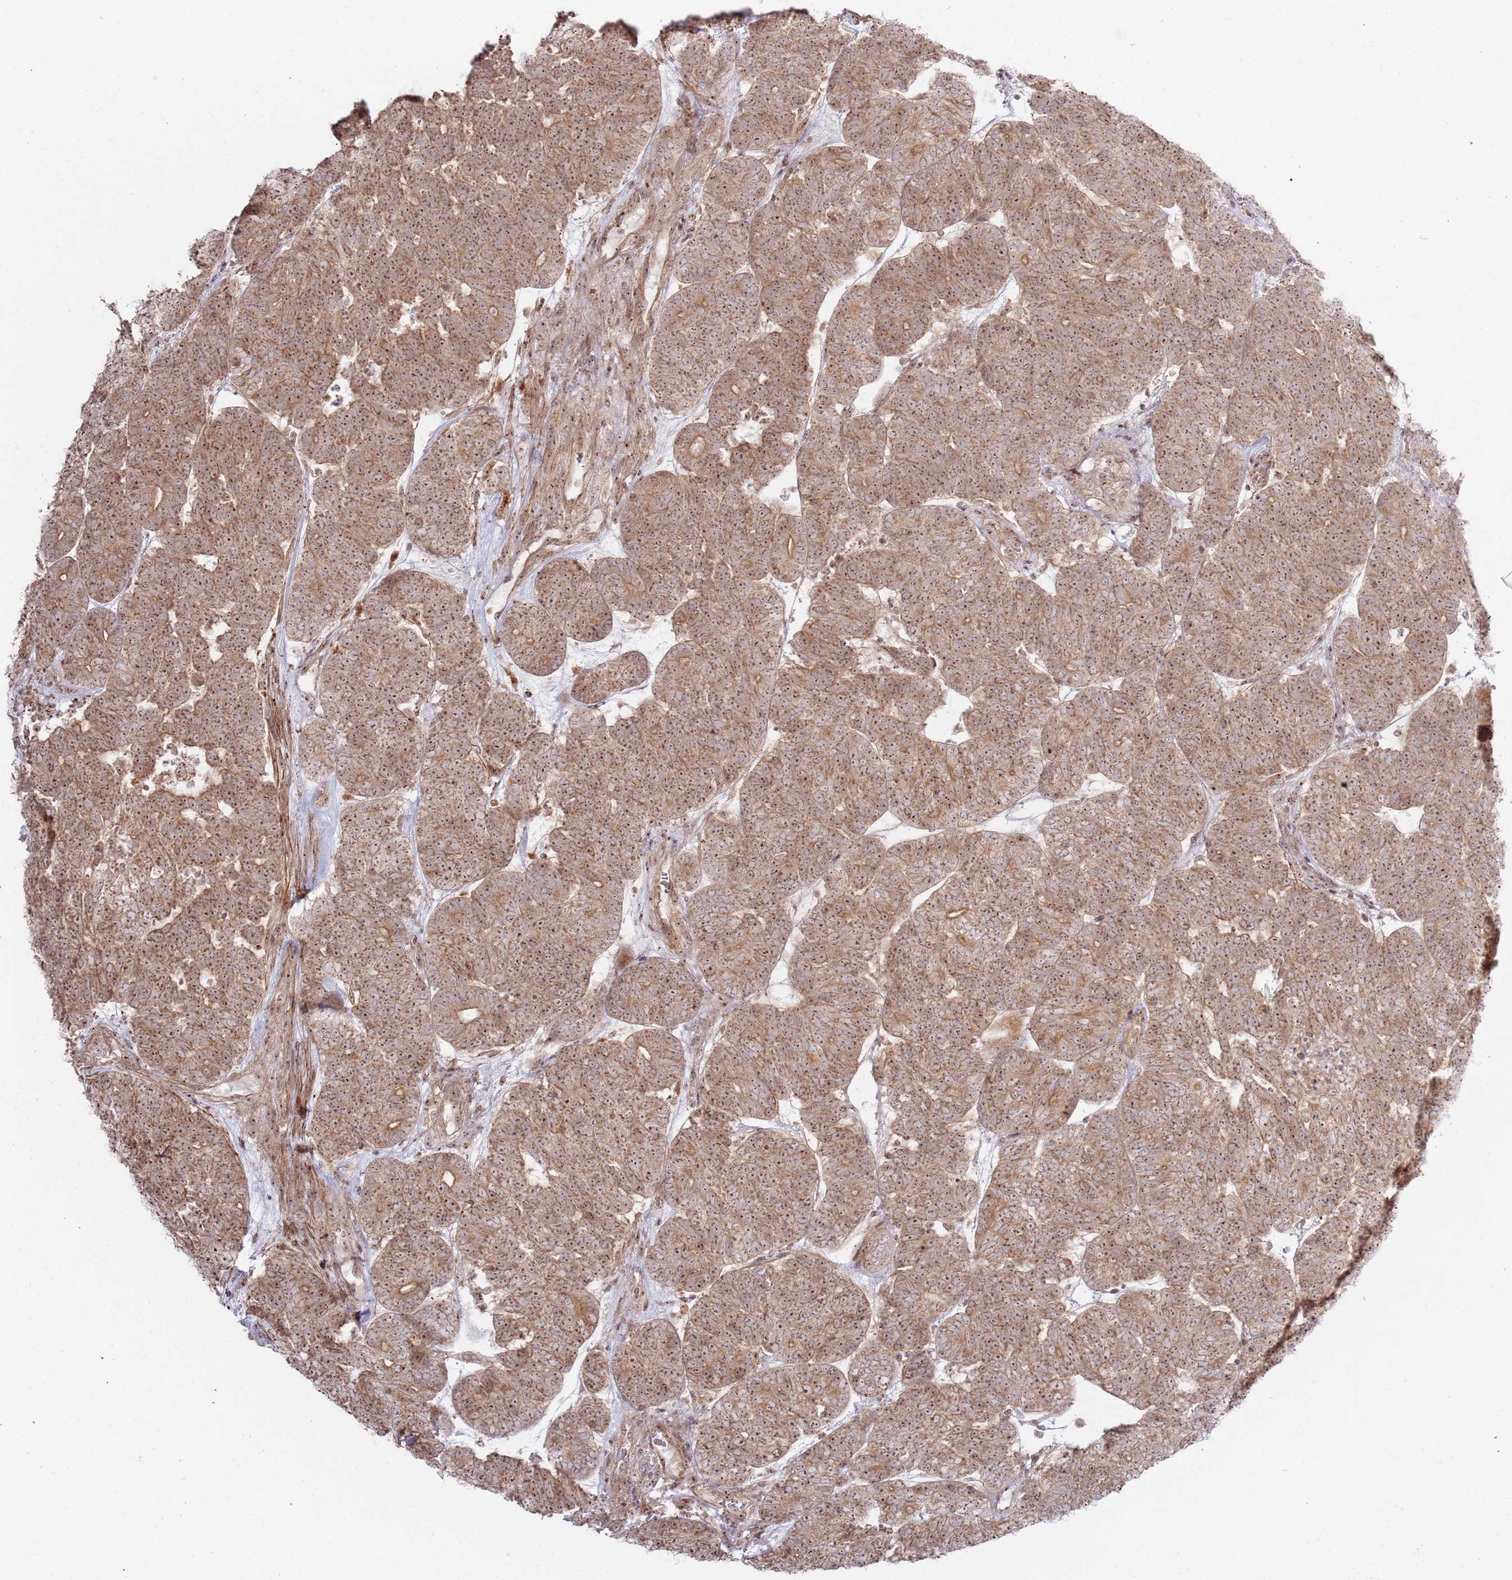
{"staining": {"intensity": "moderate", "quantity": ">75%", "location": "cytoplasmic/membranous,nuclear"}, "tissue": "head and neck cancer", "cell_type": "Tumor cells", "image_type": "cancer", "snomed": [{"axis": "morphology", "description": "Adenocarcinoma, NOS"}, {"axis": "topography", "description": "Head-Neck"}], "caption": "Tumor cells reveal medium levels of moderate cytoplasmic/membranous and nuclear positivity in approximately >75% of cells in human adenocarcinoma (head and neck).", "gene": "CNPY1", "patient": {"sex": "female", "age": 81}}